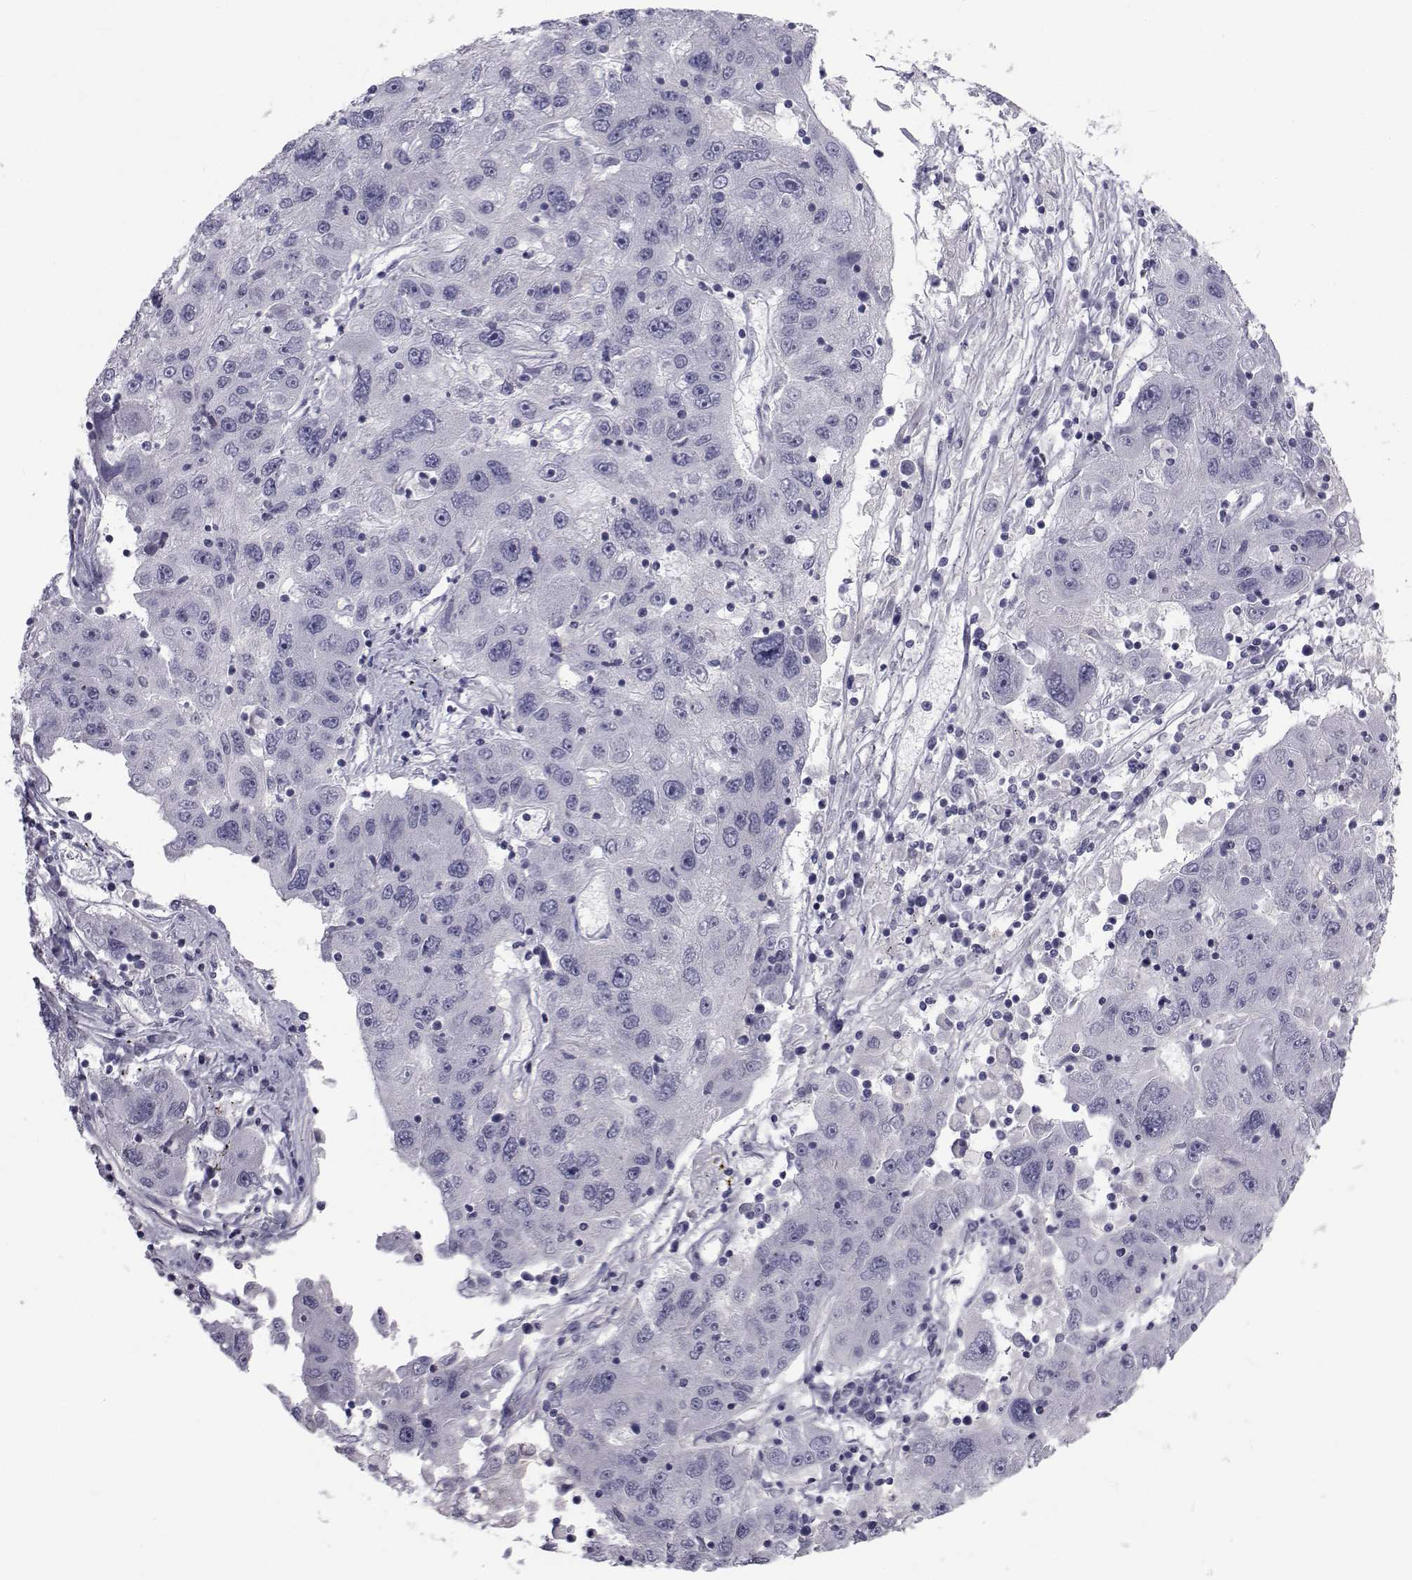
{"staining": {"intensity": "negative", "quantity": "none", "location": "none"}, "tissue": "stomach cancer", "cell_type": "Tumor cells", "image_type": "cancer", "snomed": [{"axis": "morphology", "description": "Adenocarcinoma, NOS"}, {"axis": "topography", "description": "Stomach"}], "caption": "An immunohistochemistry image of adenocarcinoma (stomach) is shown. There is no staining in tumor cells of adenocarcinoma (stomach).", "gene": "FDXR", "patient": {"sex": "male", "age": 56}}